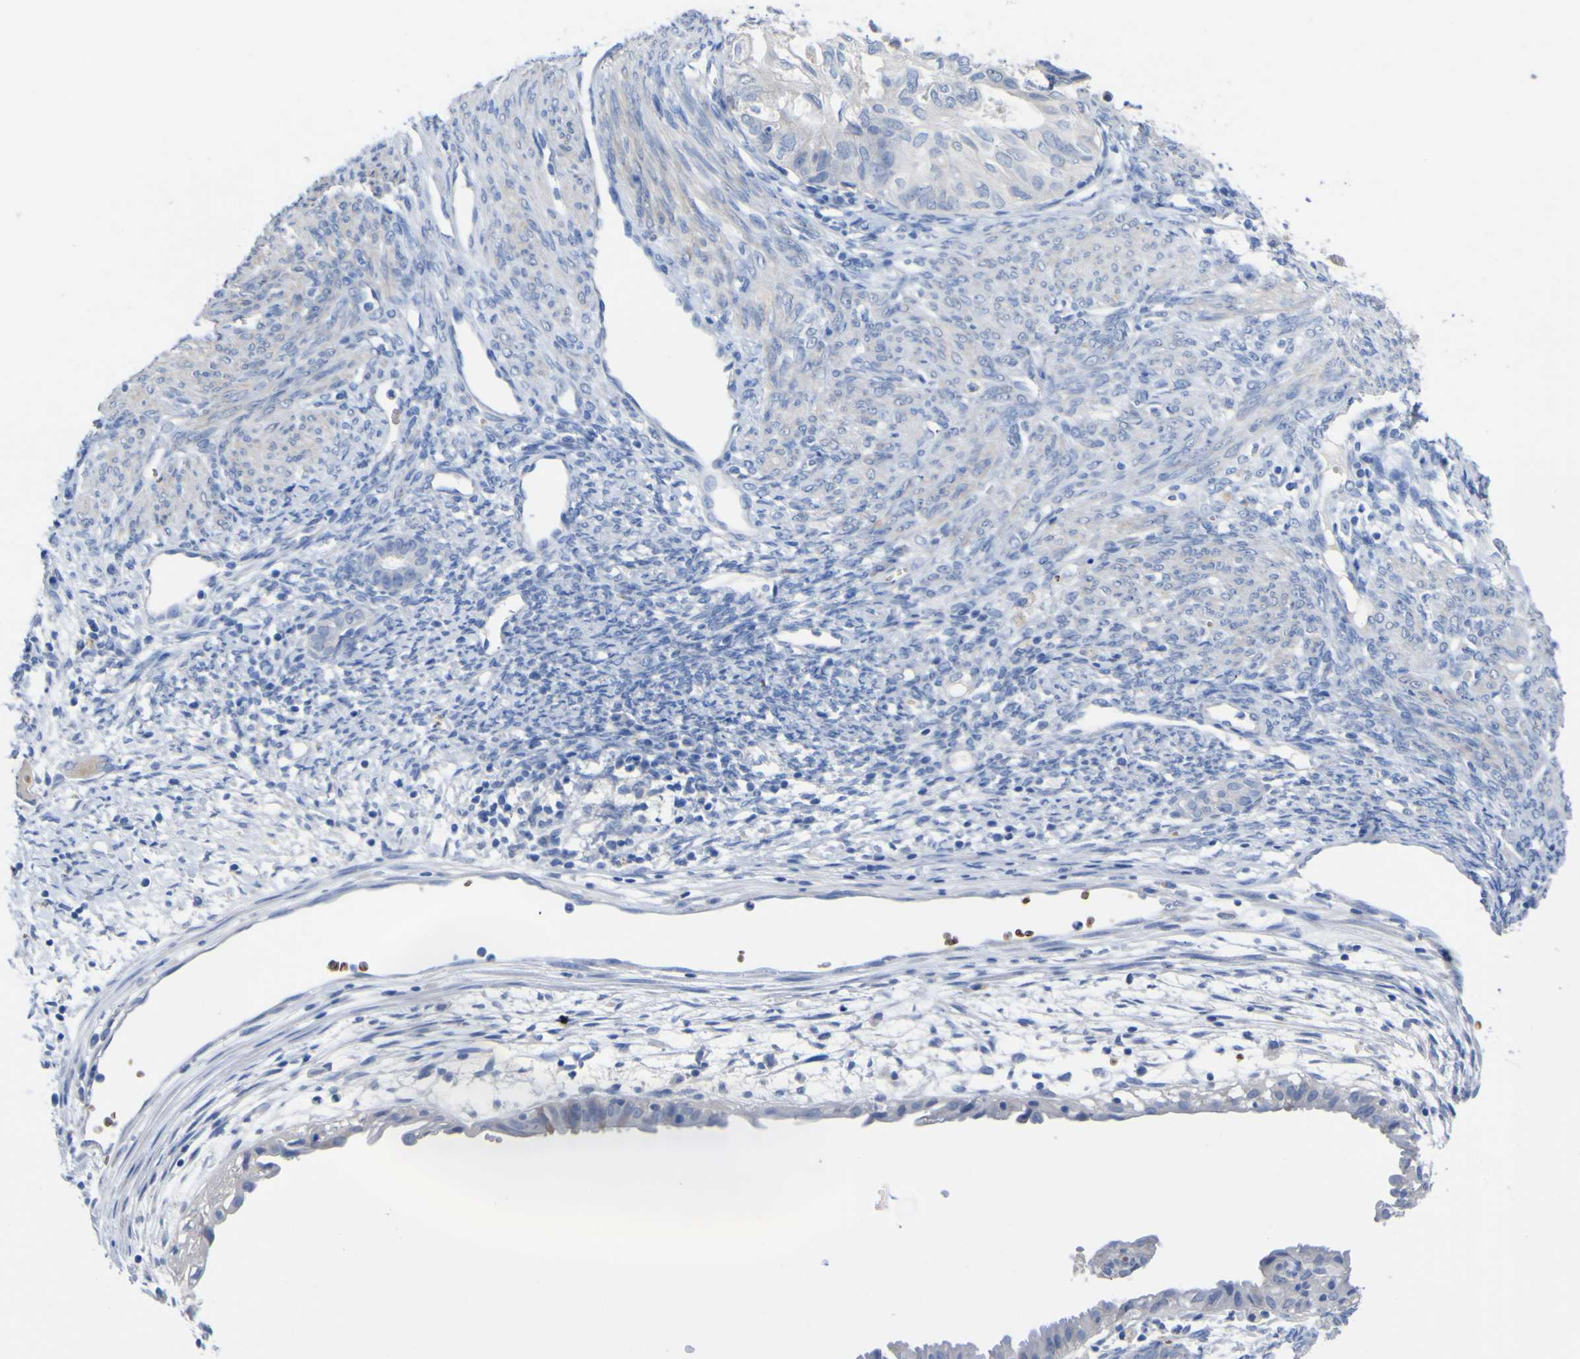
{"staining": {"intensity": "negative", "quantity": "none", "location": "none"}, "tissue": "cervical cancer", "cell_type": "Tumor cells", "image_type": "cancer", "snomed": [{"axis": "morphology", "description": "Normal tissue, NOS"}, {"axis": "morphology", "description": "Adenocarcinoma, NOS"}, {"axis": "topography", "description": "Cervix"}, {"axis": "topography", "description": "Endometrium"}], "caption": "Immunohistochemical staining of human cervical cancer exhibits no significant staining in tumor cells.", "gene": "GCM1", "patient": {"sex": "female", "age": 86}}